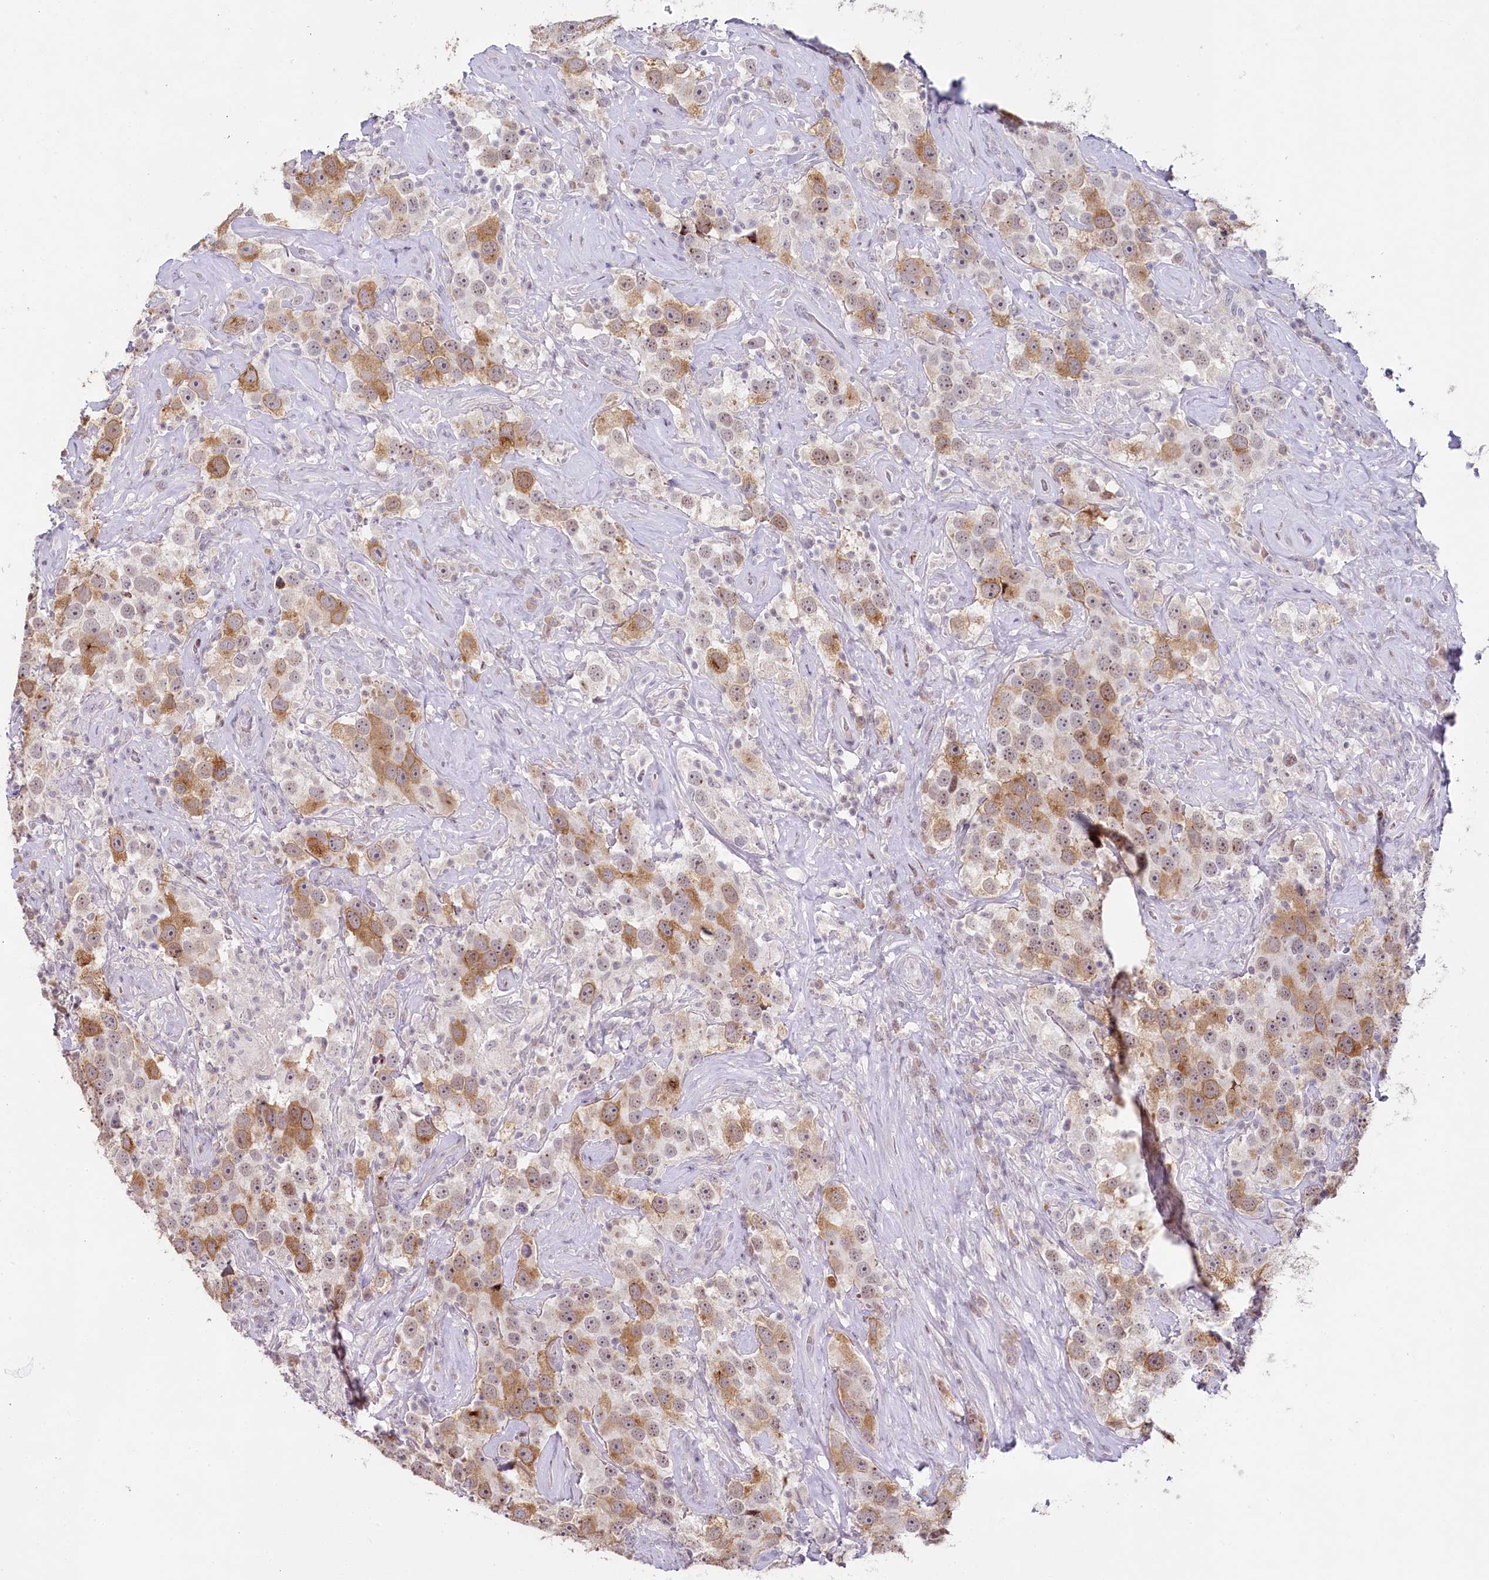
{"staining": {"intensity": "moderate", "quantity": ">75%", "location": "cytoplasmic/membranous"}, "tissue": "testis cancer", "cell_type": "Tumor cells", "image_type": "cancer", "snomed": [{"axis": "morphology", "description": "Seminoma, NOS"}, {"axis": "topography", "description": "Testis"}], "caption": "Brown immunohistochemical staining in testis seminoma demonstrates moderate cytoplasmic/membranous staining in approximately >75% of tumor cells.", "gene": "HPD", "patient": {"sex": "male", "age": 49}}